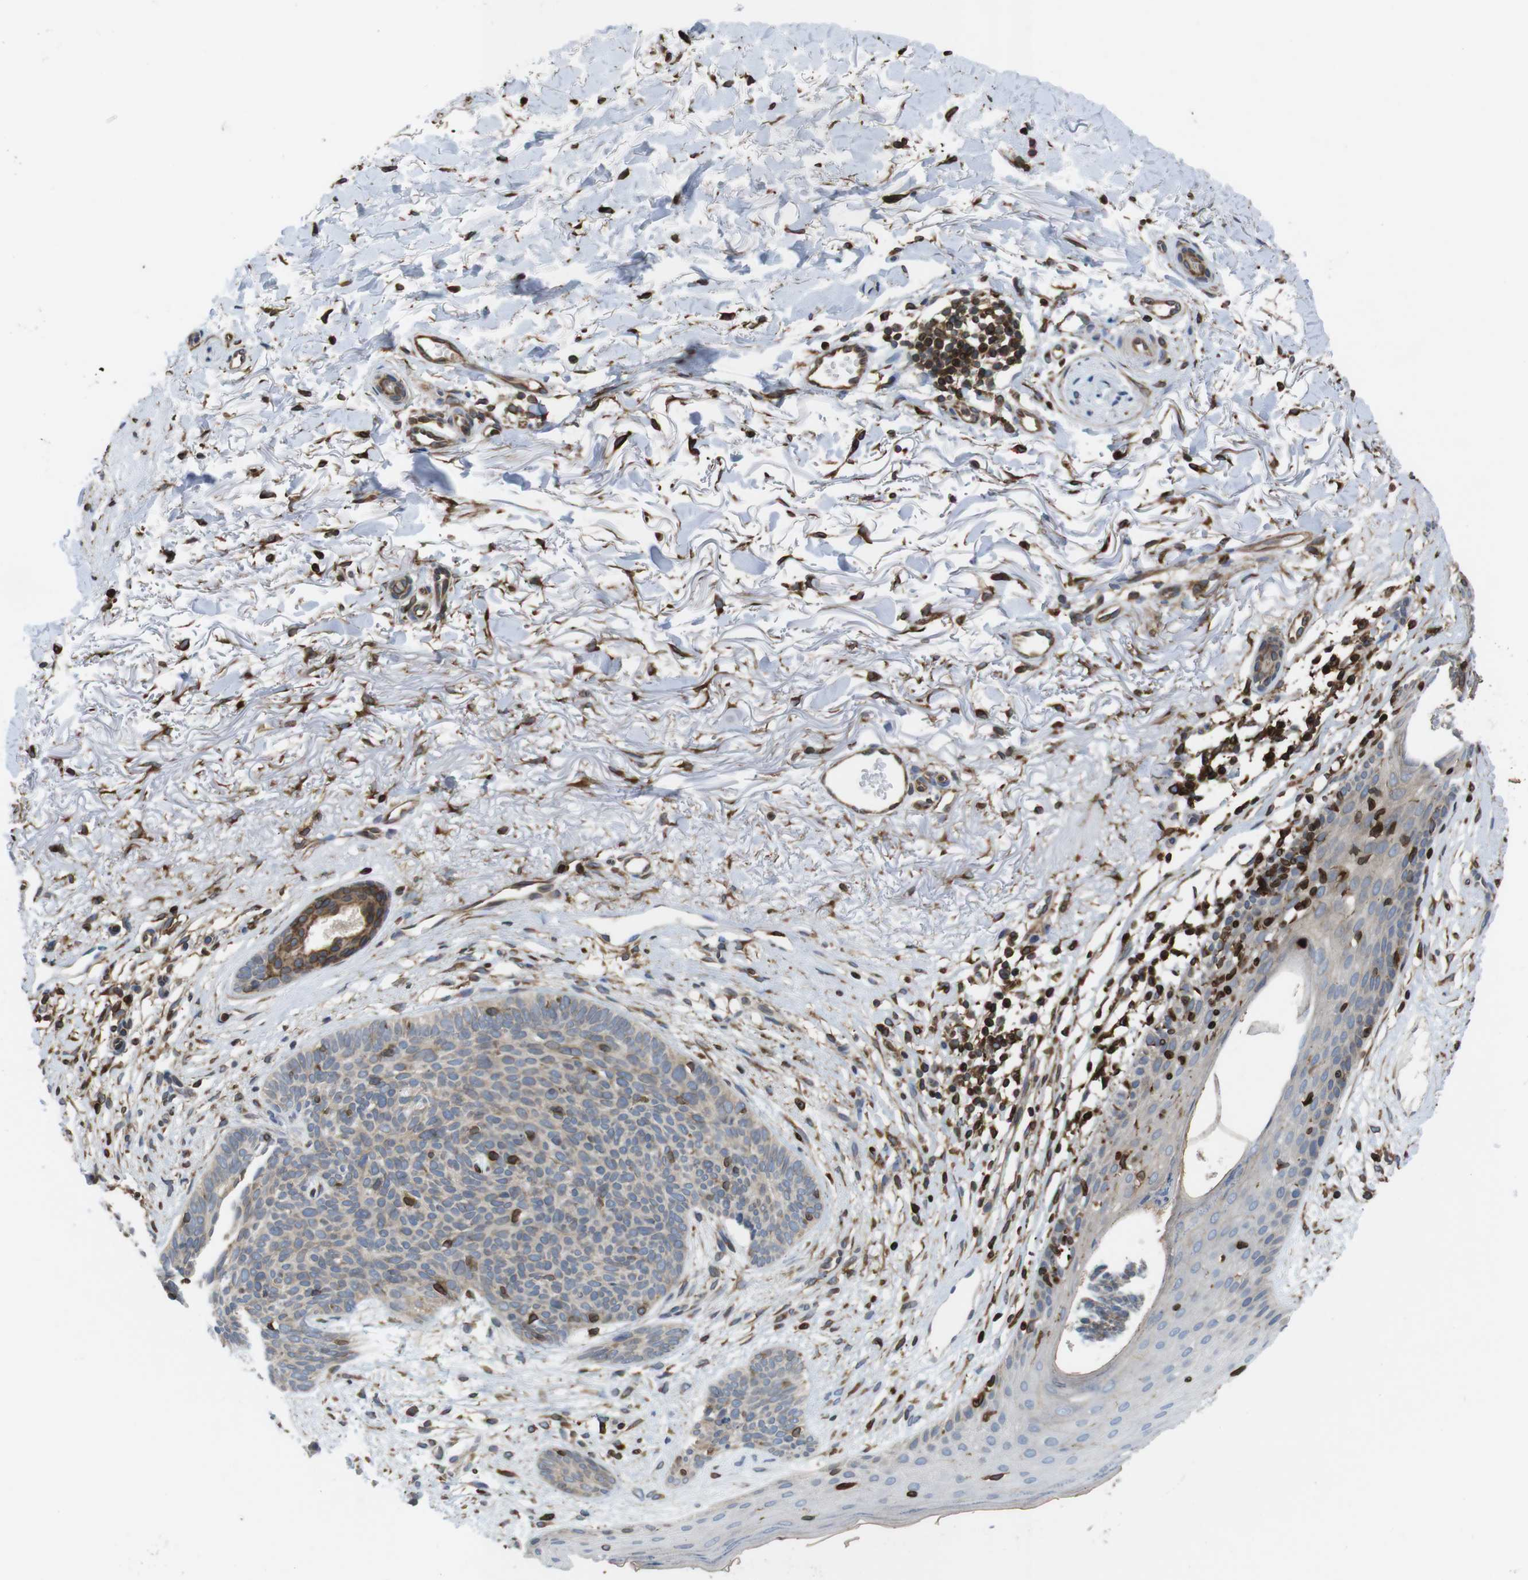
{"staining": {"intensity": "weak", "quantity": ">75%", "location": "cytoplasmic/membranous"}, "tissue": "skin cancer", "cell_type": "Tumor cells", "image_type": "cancer", "snomed": [{"axis": "morphology", "description": "Normal tissue, NOS"}, {"axis": "morphology", "description": "Basal cell carcinoma"}, {"axis": "topography", "description": "Skin"}], "caption": "A photomicrograph of human skin cancer stained for a protein exhibits weak cytoplasmic/membranous brown staining in tumor cells.", "gene": "ARL6IP5", "patient": {"sex": "female", "age": 70}}